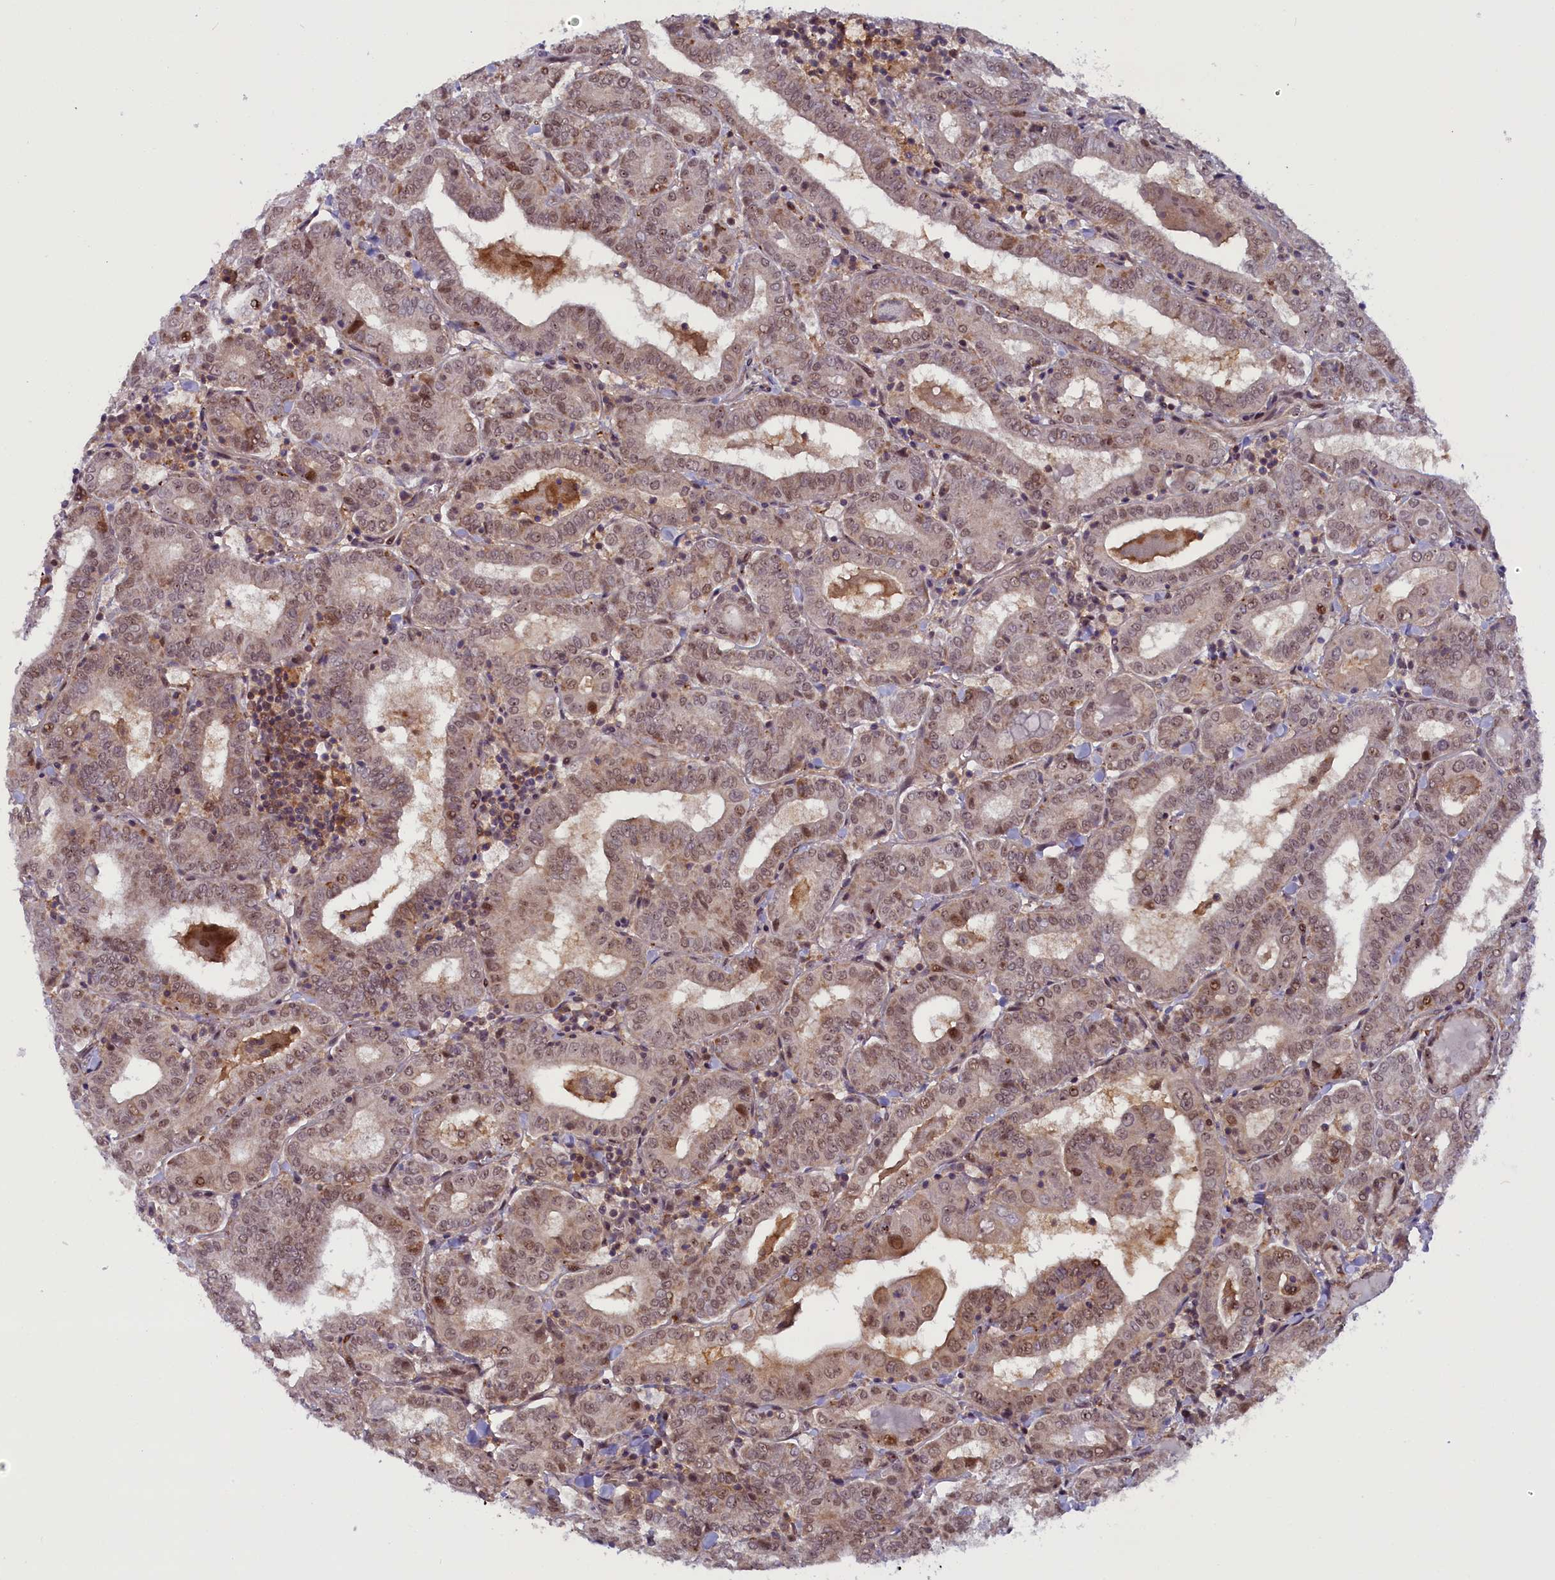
{"staining": {"intensity": "weak", "quantity": ">75%", "location": "nuclear"}, "tissue": "thyroid cancer", "cell_type": "Tumor cells", "image_type": "cancer", "snomed": [{"axis": "morphology", "description": "Papillary adenocarcinoma, NOS"}, {"axis": "topography", "description": "Thyroid gland"}], "caption": "Immunohistochemistry (IHC) staining of papillary adenocarcinoma (thyroid), which shows low levels of weak nuclear positivity in approximately >75% of tumor cells indicating weak nuclear protein staining. The staining was performed using DAB (brown) for protein detection and nuclei were counterstained in hematoxylin (blue).", "gene": "FCHO1", "patient": {"sex": "female", "age": 72}}